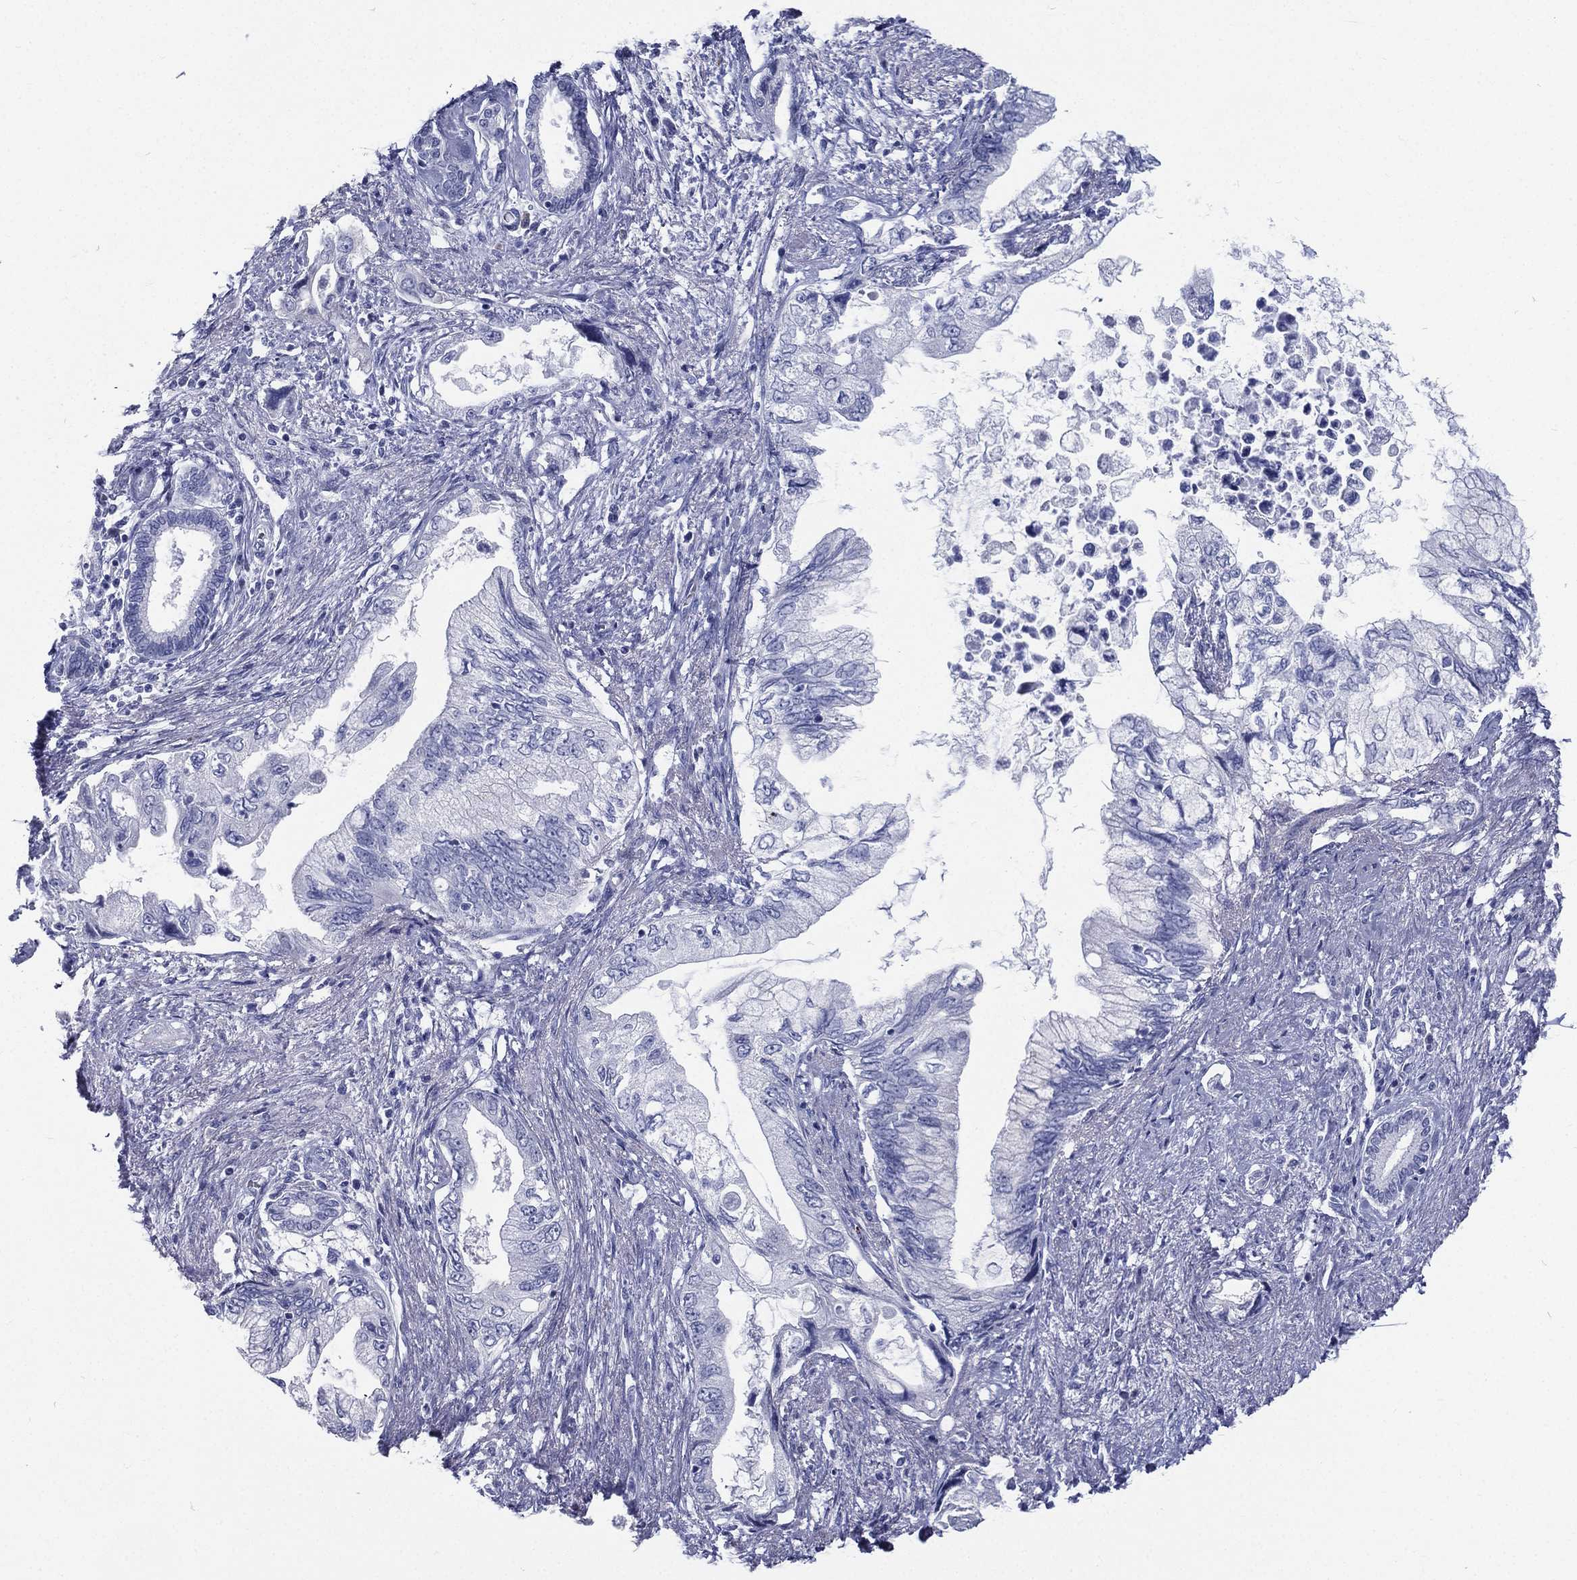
{"staining": {"intensity": "negative", "quantity": "none", "location": "none"}, "tissue": "pancreatic cancer", "cell_type": "Tumor cells", "image_type": "cancer", "snomed": [{"axis": "morphology", "description": "Adenocarcinoma, NOS"}, {"axis": "topography", "description": "Pancreas"}], "caption": "This is an IHC photomicrograph of adenocarcinoma (pancreatic). There is no expression in tumor cells.", "gene": "RSPH4A", "patient": {"sex": "female", "age": 73}}